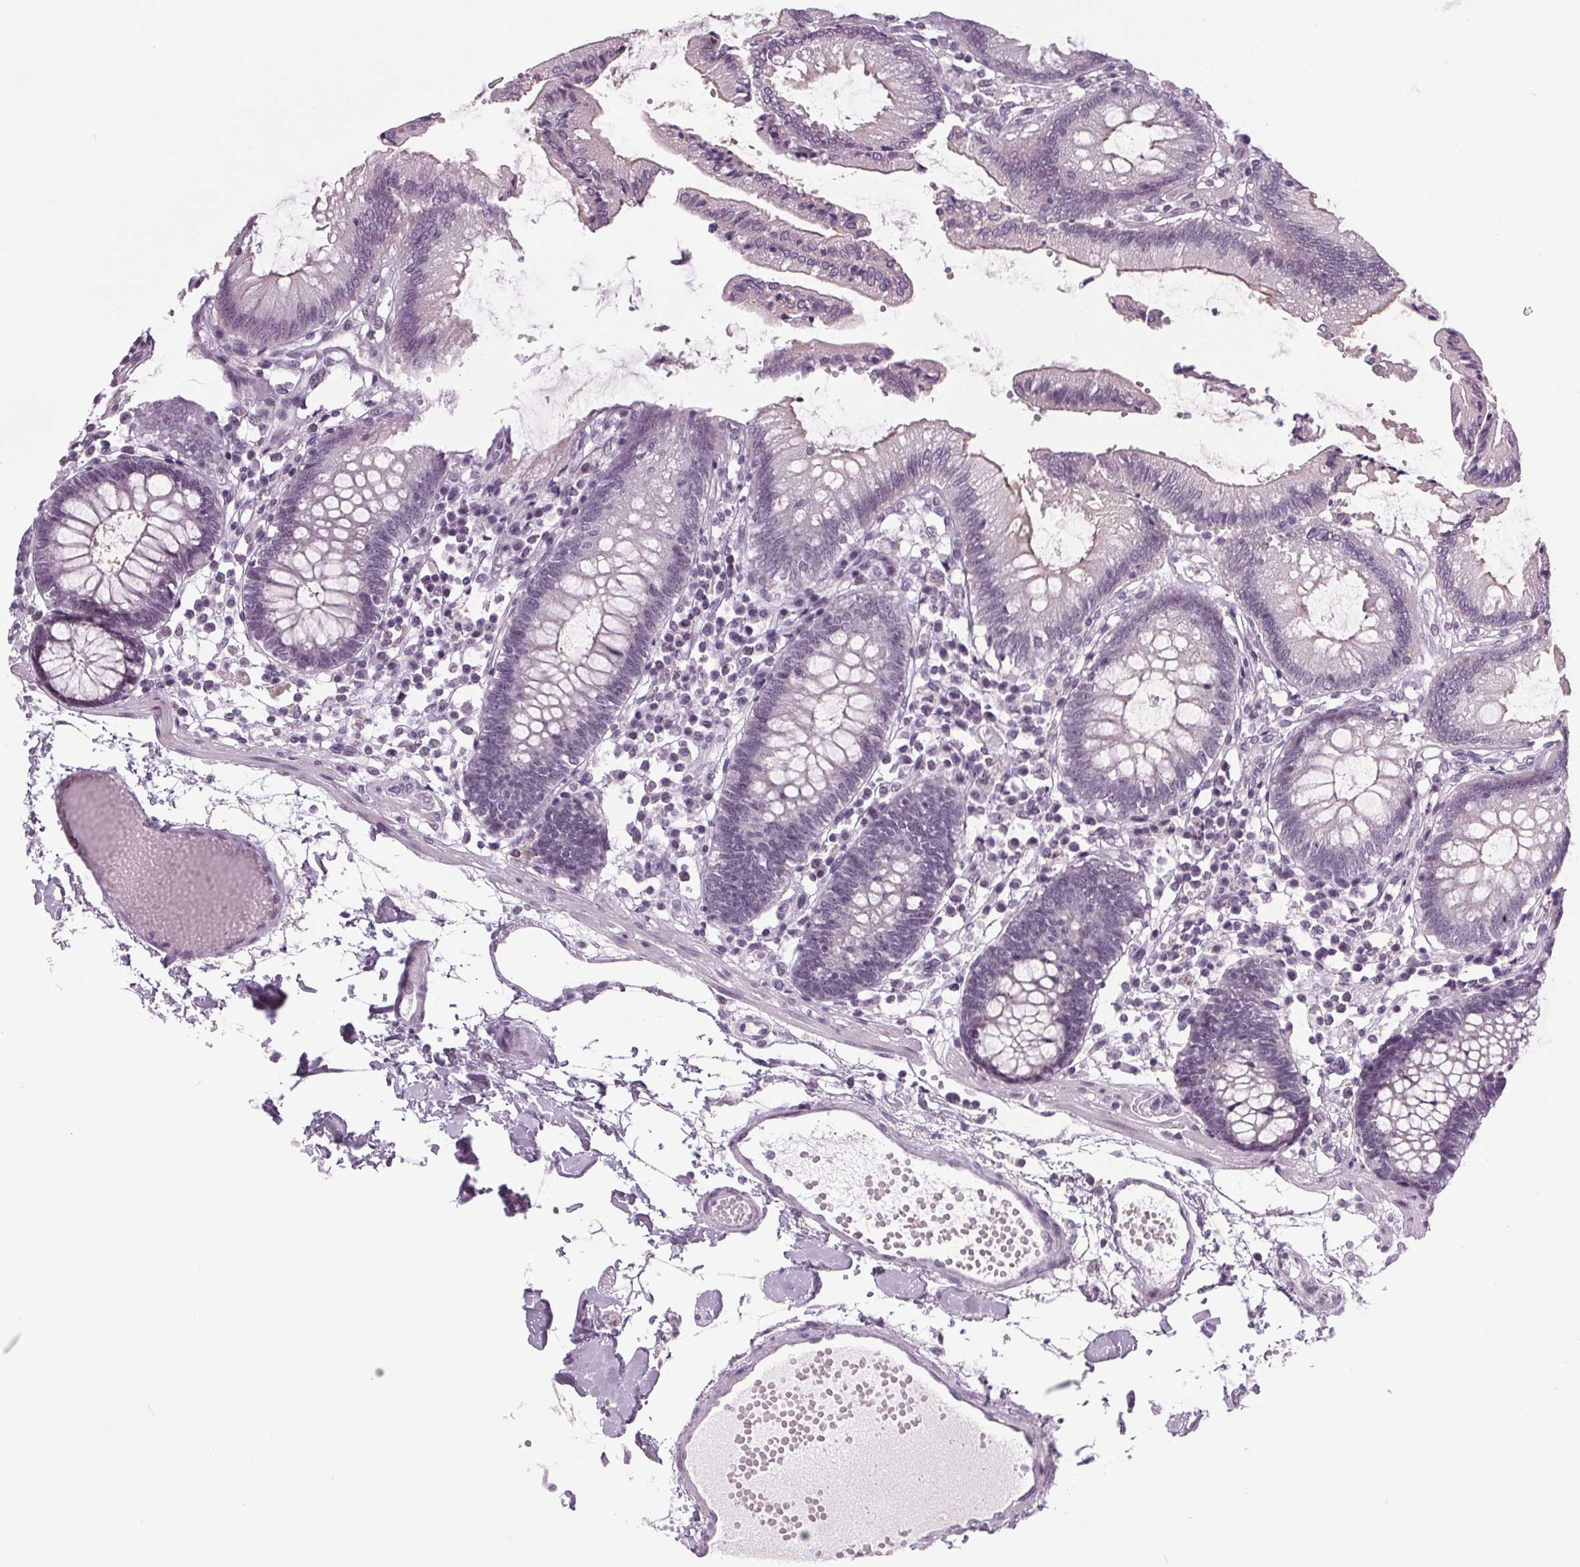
{"staining": {"intensity": "negative", "quantity": "none", "location": "none"}, "tissue": "colon", "cell_type": "Endothelial cells", "image_type": "normal", "snomed": [{"axis": "morphology", "description": "Normal tissue, NOS"}, {"axis": "morphology", "description": "Adenocarcinoma, NOS"}, {"axis": "topography", "description": "Colon"}], "caption": "Immunohistochemical staining of unremarkable colon demonstrates no significant positivity in endothelial cells.", "gene": "IGF2BP1", "patient": {"sex": "male", "age": 83}}